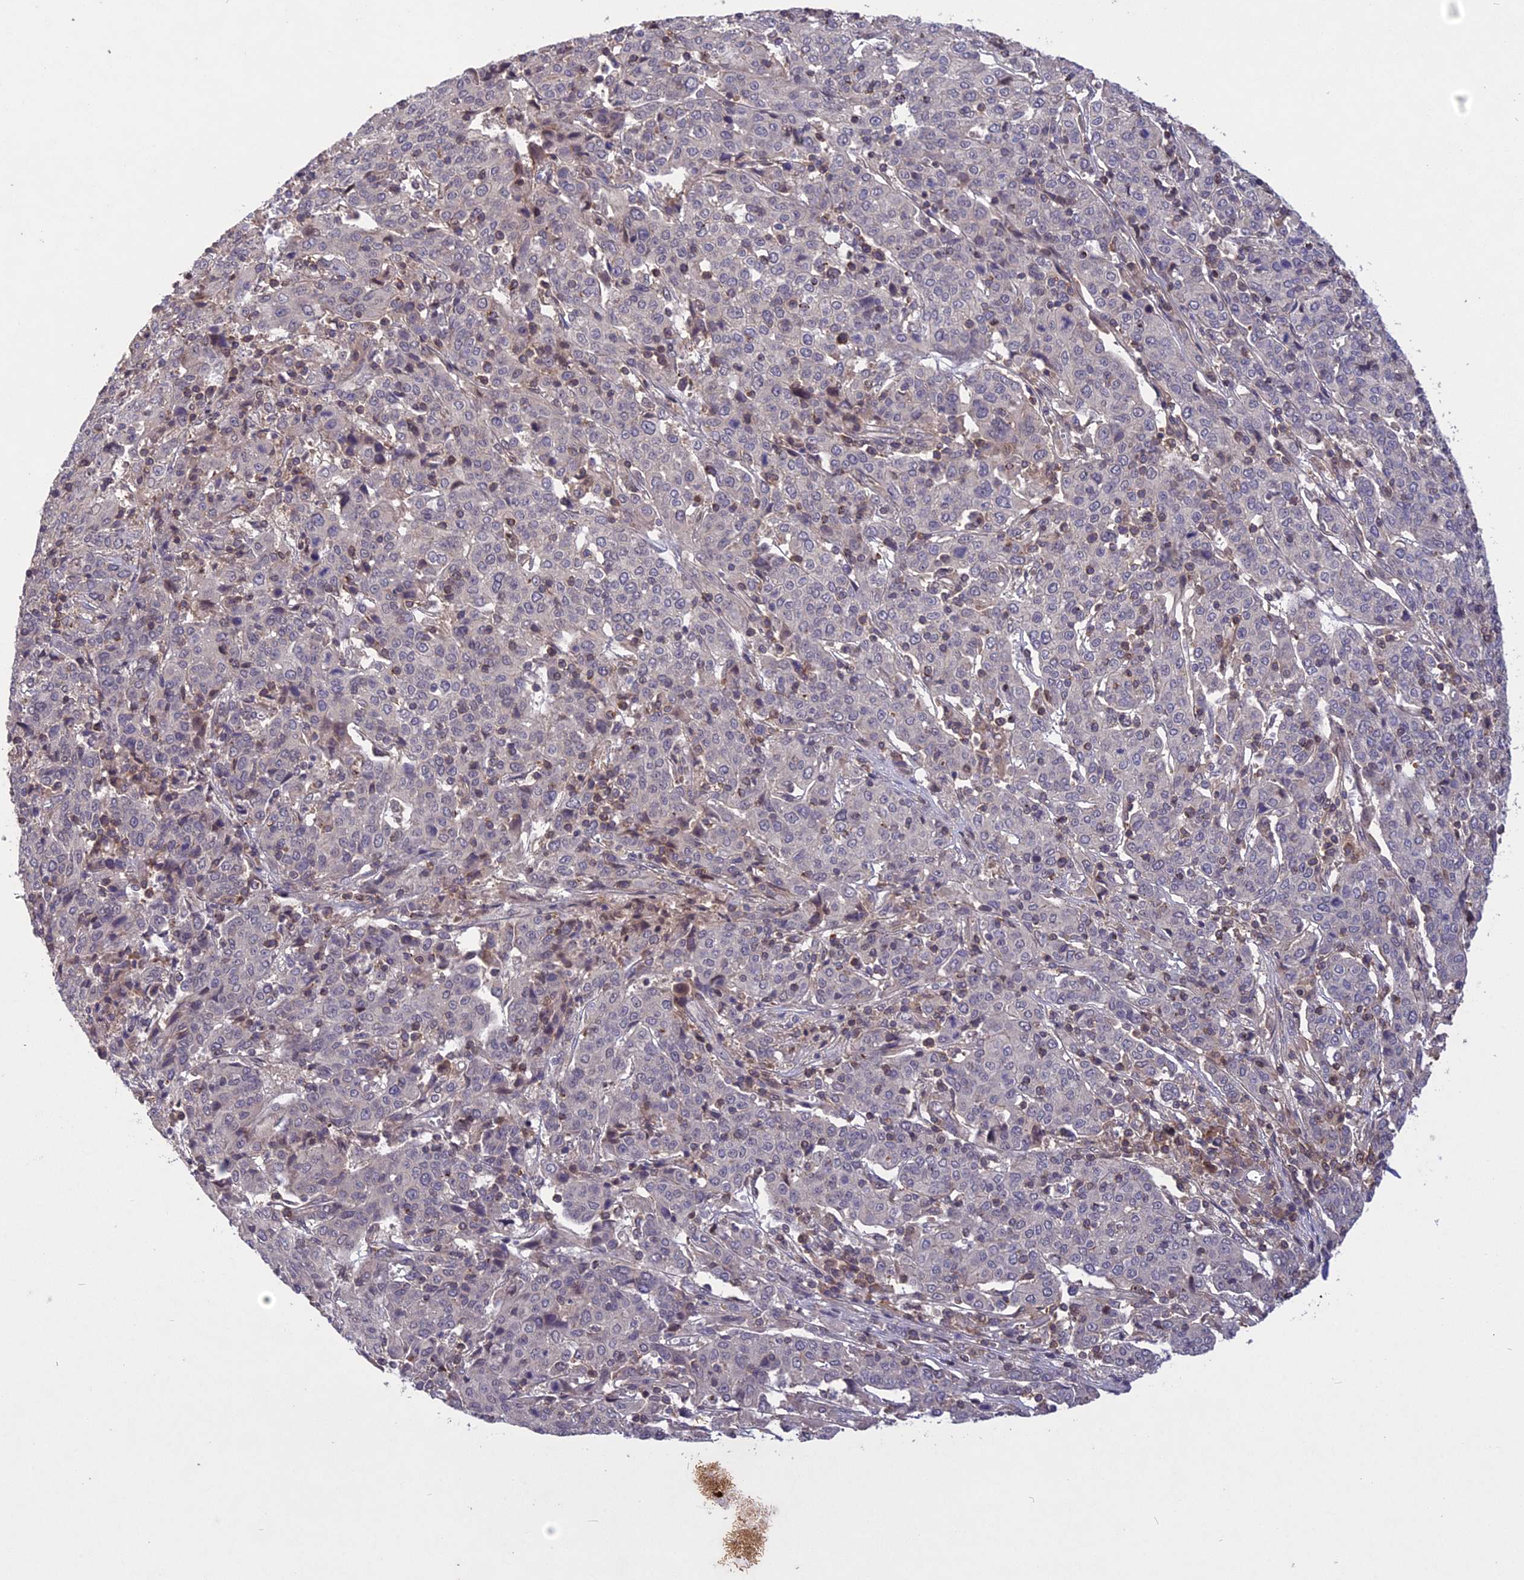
{"staining": {"intensity": "negative", "quantity": "none", "location": "none"}, "tissue": "cervical cancer", "cell_type": "Tumor cells", "image_type": "cancer", "snomed": [{"axis": "morphology", "description": "Squamous cell carcinoma, NOS"}, {"axis": "topography", "description": "Cervix"}], "caption": "Human cervical cancer (squamous cell carcinoma) stained for a protein using IHC demonstrates no staining in tumor cells.", "gene": "ADO", "patient": {"sex": "female", "age": 67}}